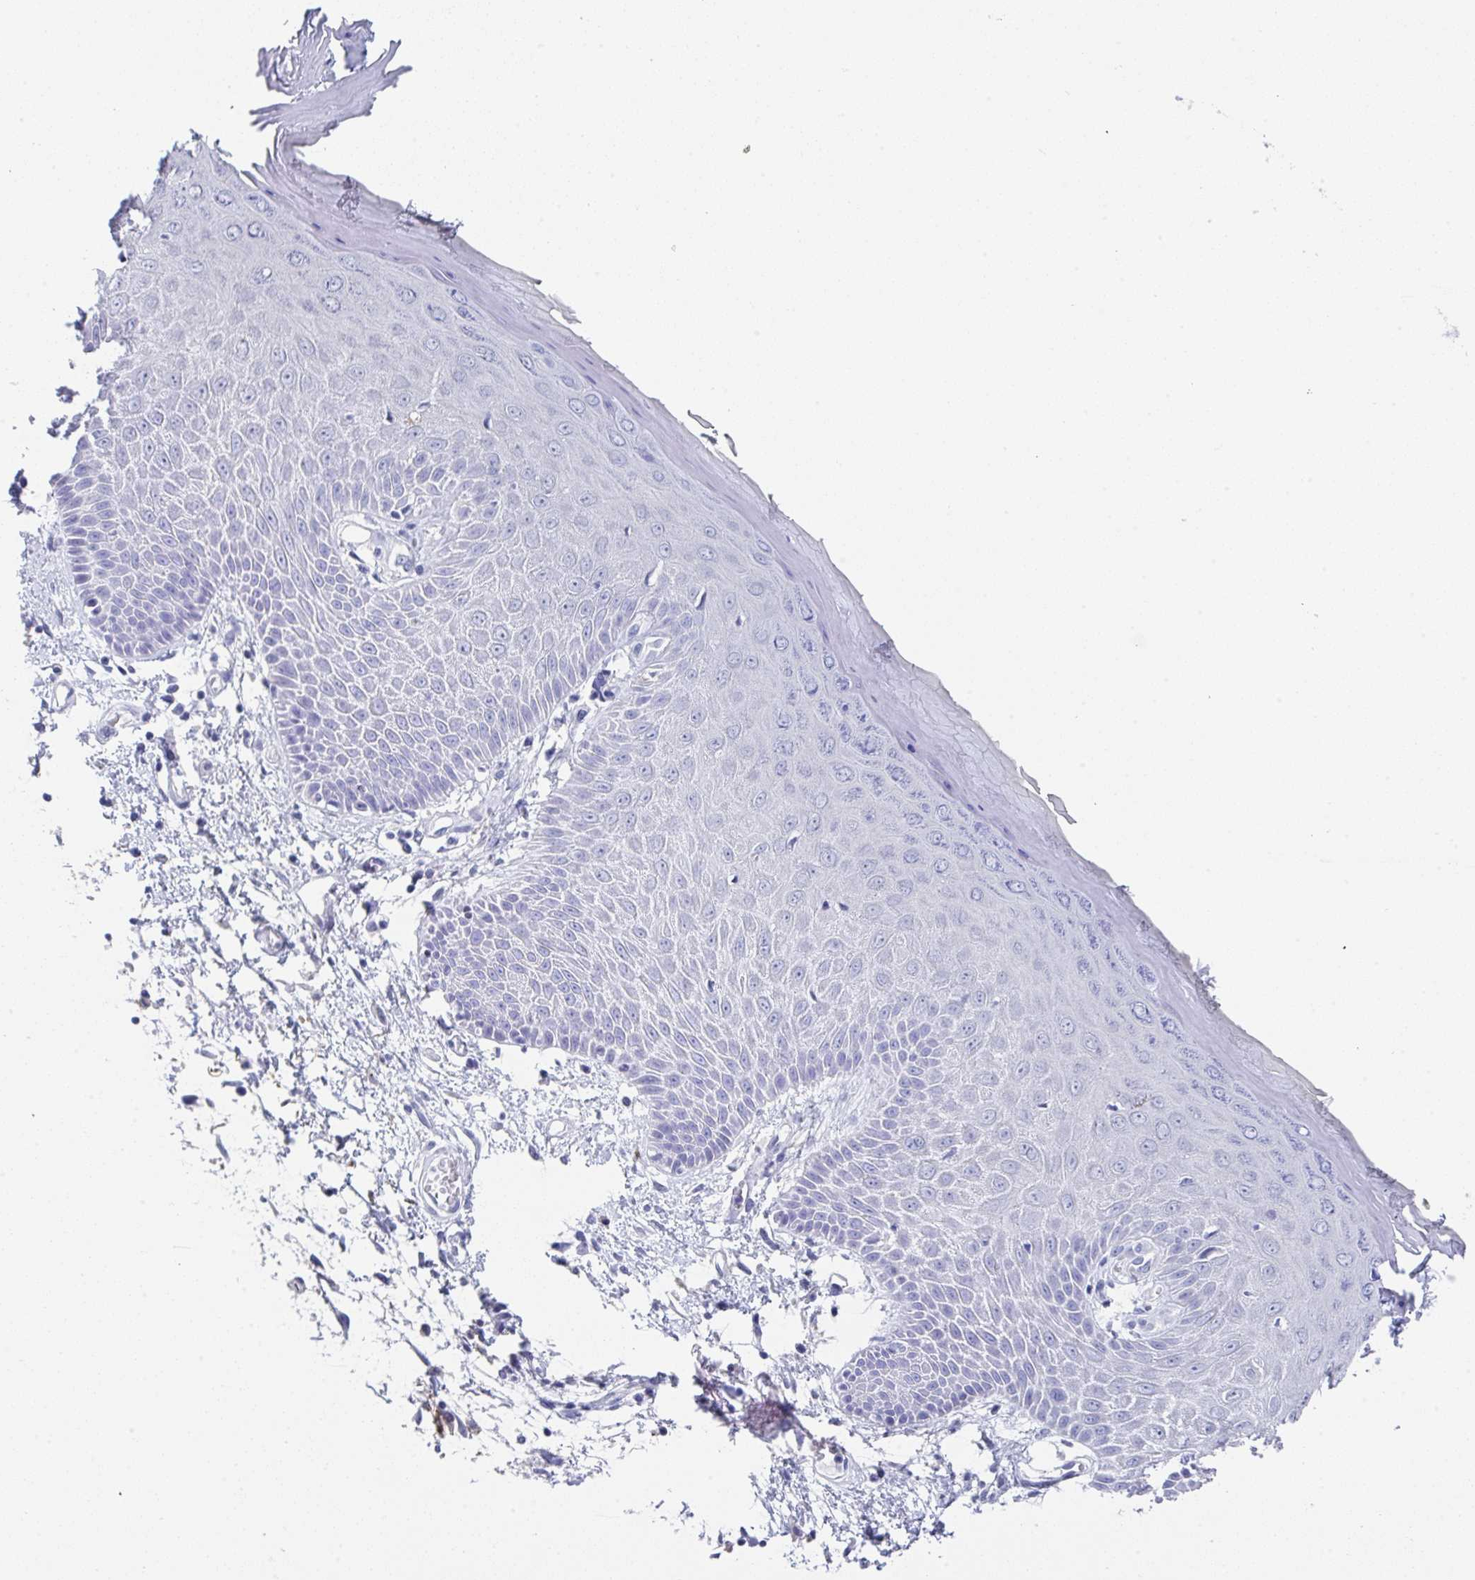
{"staining": {"intensity": "negative", "quantity": "none", "location": "none"}, "tissue": "skin", "cell_type": "Epidermal cells", "image_type": "normal", "snomed": [{"axis": "morphology", "description": "Normal tissue, NOS"}, {"axis": "topography", "description": "Anal"}, {"axis": "topography", "description": "Peripheral nerve tissue"}], "caption": "Epidermal cells show no significant protein positivity in normal skin. The staining was performed using DAB to visualize the protein expression in brown, while the nuclei were stained in blue with hematoxylin (Magnification: 20x).", "gene": "TNFRSF8", "patient": {"sex": "male", "age": 78}}